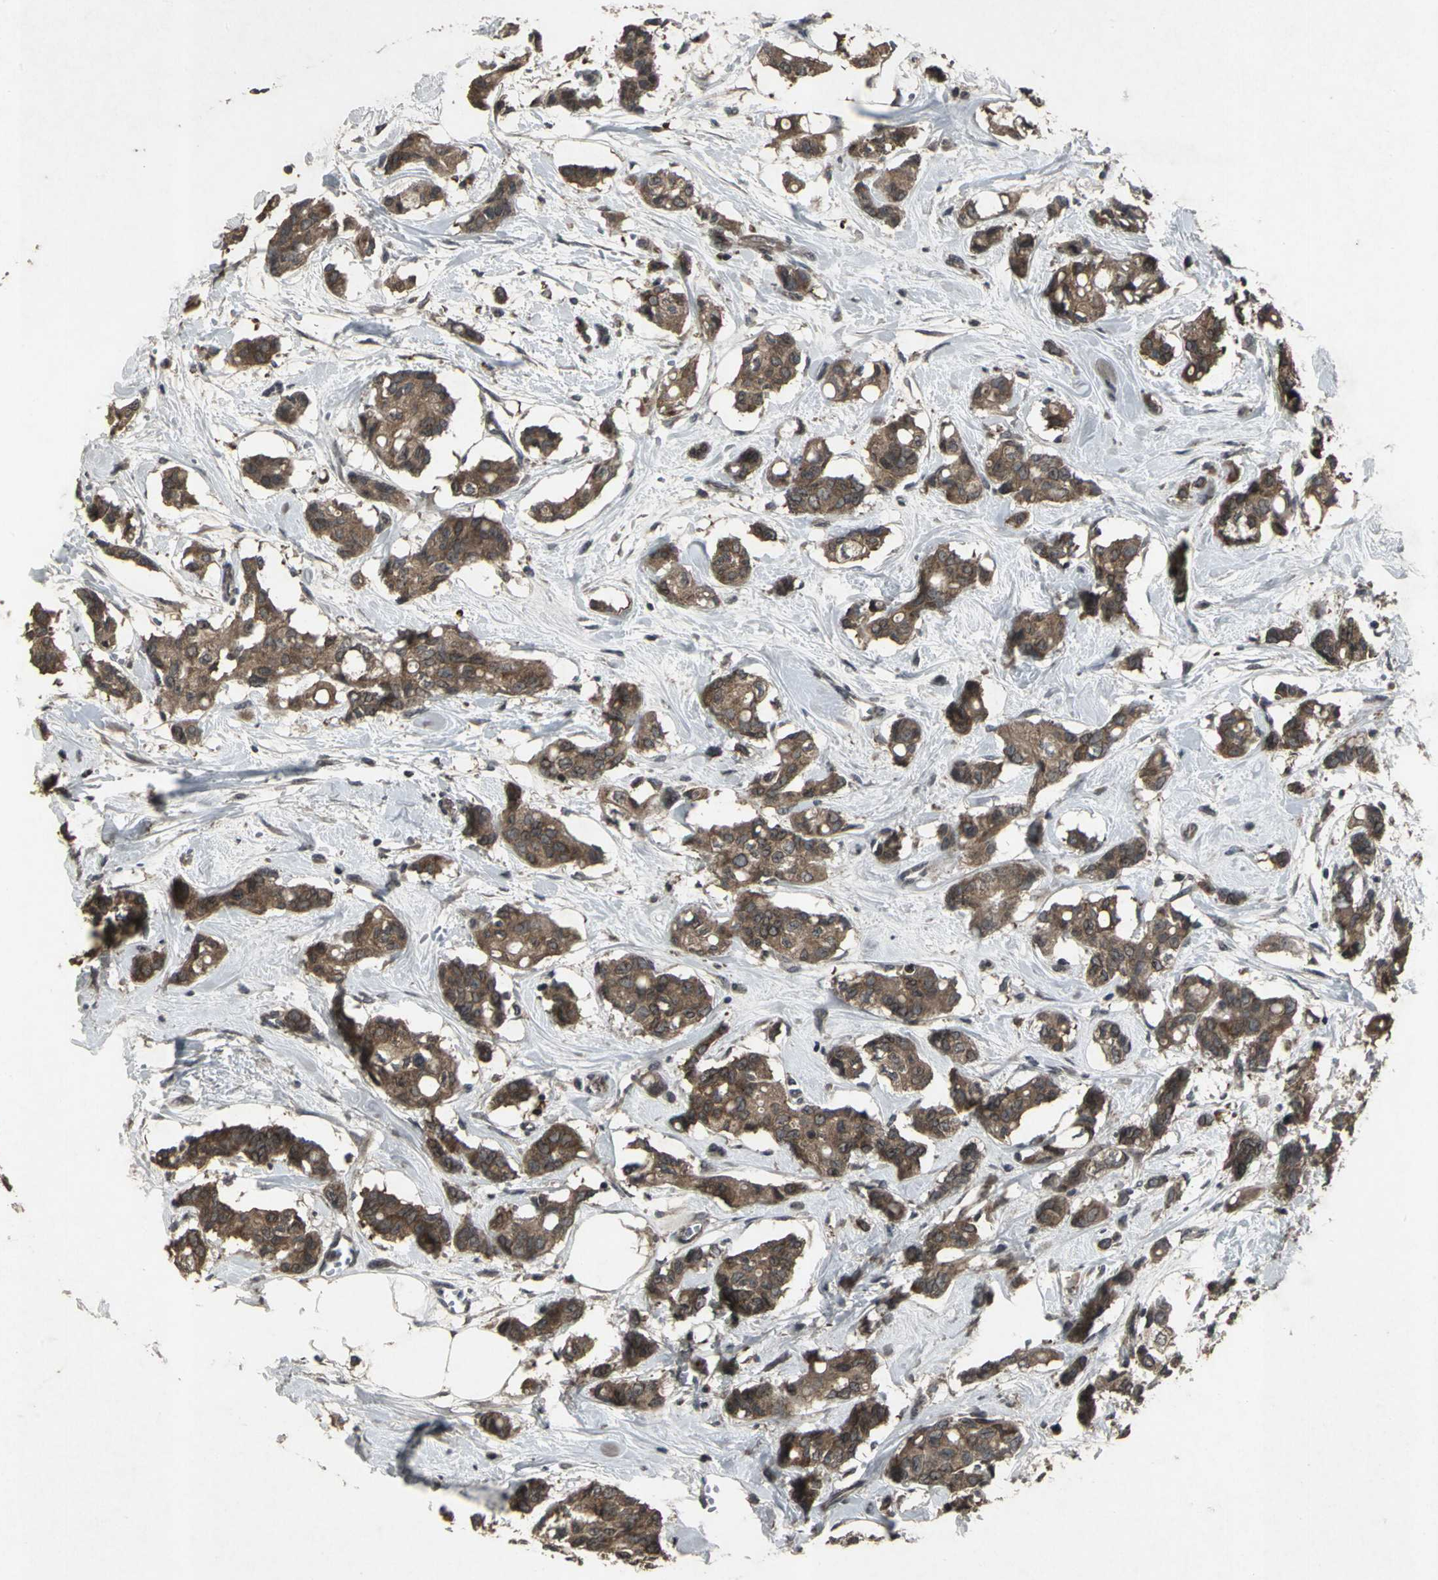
{"staining": {"intensity": "strong", "quantity": ">75%", "location": "cytoplasmic/membranous"}, "tissue": "breast cancer", "cell_type": "Tumor cells", "image_type": "cancer", "snomed": [{"axis": "morphology", "description": "Duct carcinoma"}, {"axis": "topography", "description": "Breast"}], "caption": "Invasive ductal carcinoma (breast) tissue displays strong cytoplasmic/membranous expression in about >75% of tumor cells, visualized by immunohistochemistry.", "gene": "SH2B3", "patient": {"sex": "female", "age": 84}}